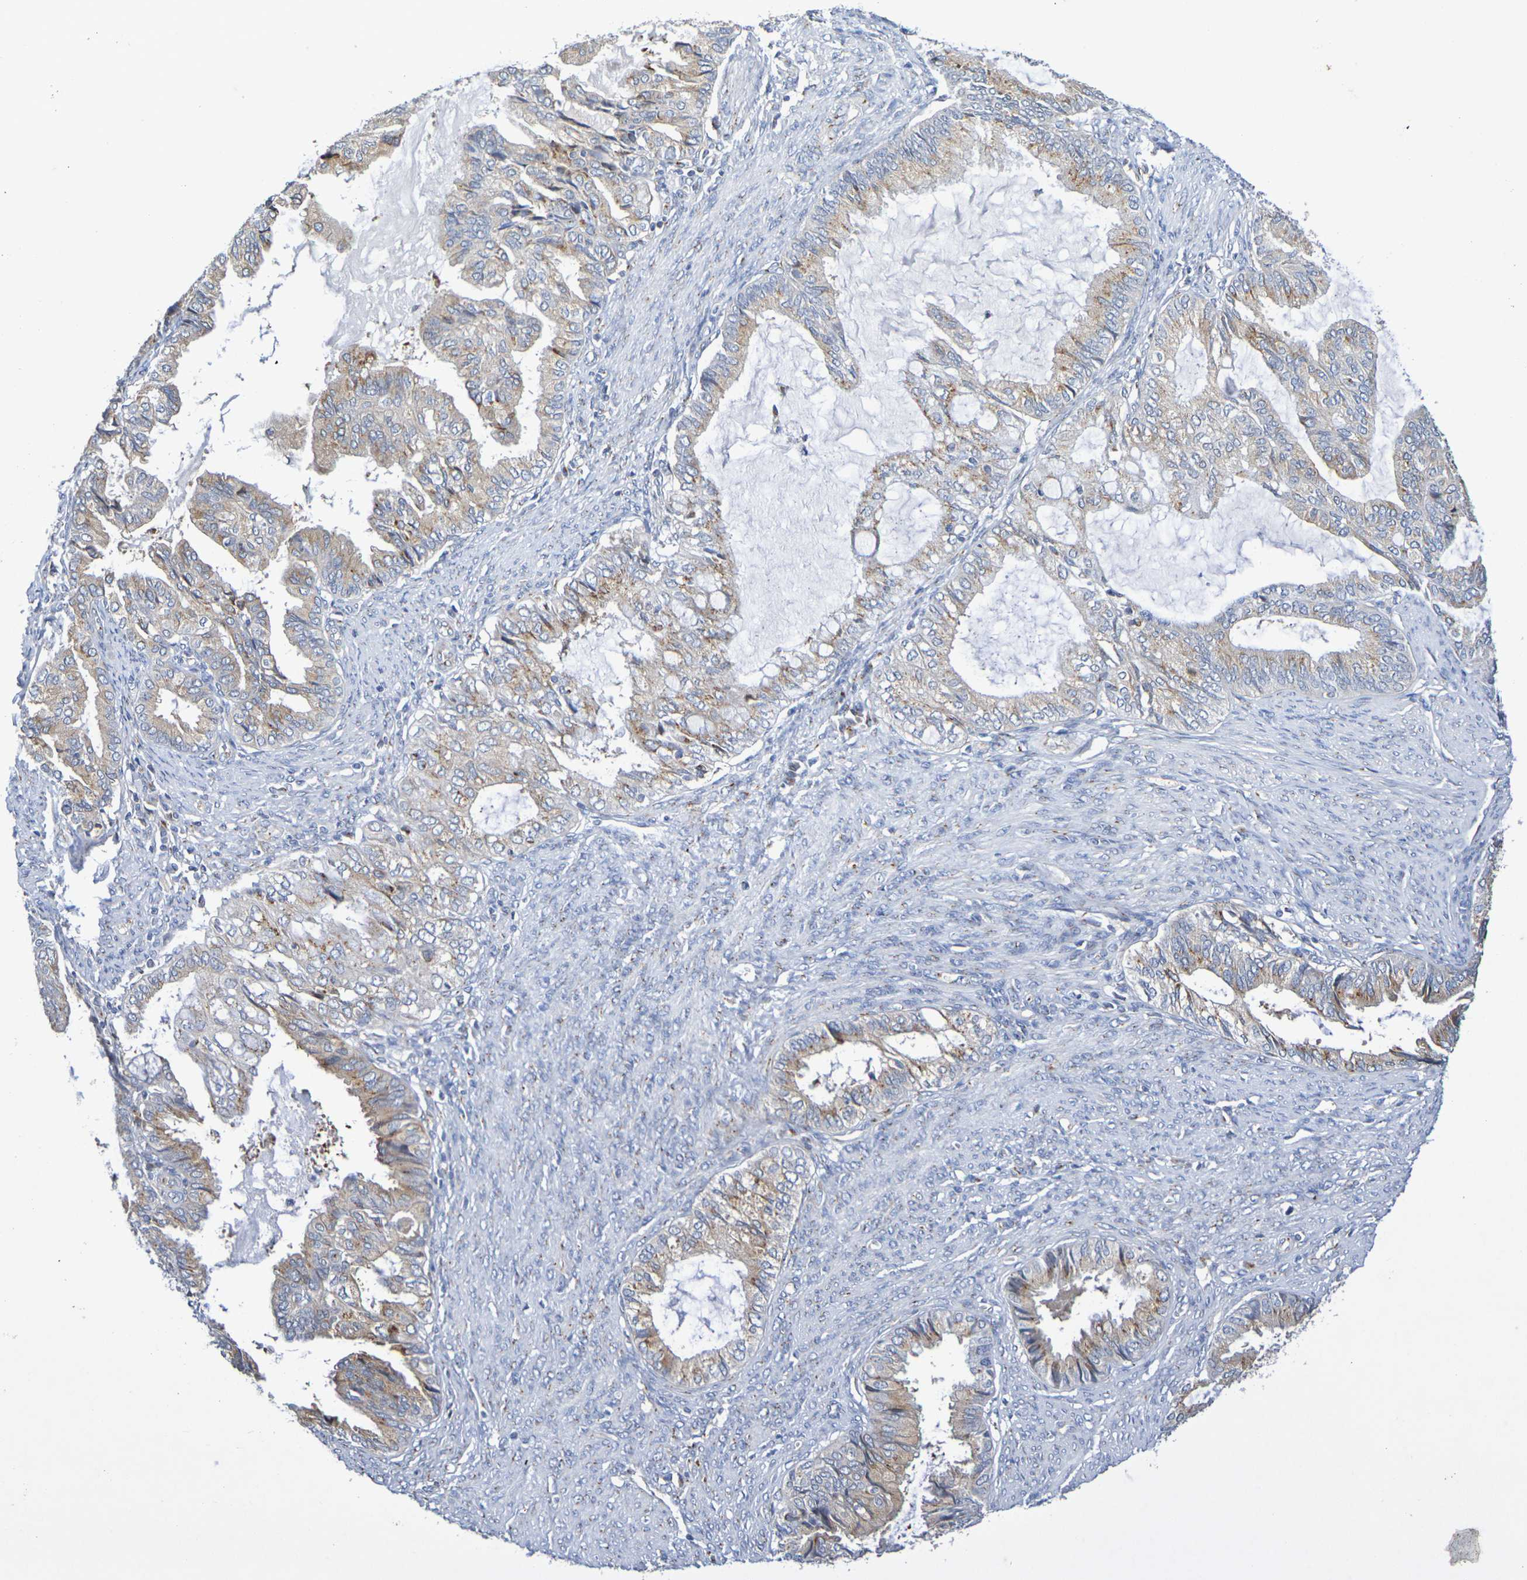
{"staining": {"intensity": "moderate", "quantity": ">75%", "location": "cytoplasmic/membranous"}, "tissue": "endometrial cancer", "cell_type": "Tumor cells", "image_type": "cancer", "snomed": [{"axis": "morphology", "description": "Adenocarcinoma, NOS"}, {"axis": "topography", "description": "Endometrium"}], "caption": "Immunohistochemistry (IHC) image of neoplastic tissue: human endometrial adenocarcinoma stained using IHC reveals medium levels of moderate protein expression localized specifically in the cytoplasmic/membranous of tumor cells, appearing as a cytoplasmic/membranous brown color.", "gene": "DCP2", "patient": {"sex": "female", "age": 86}}